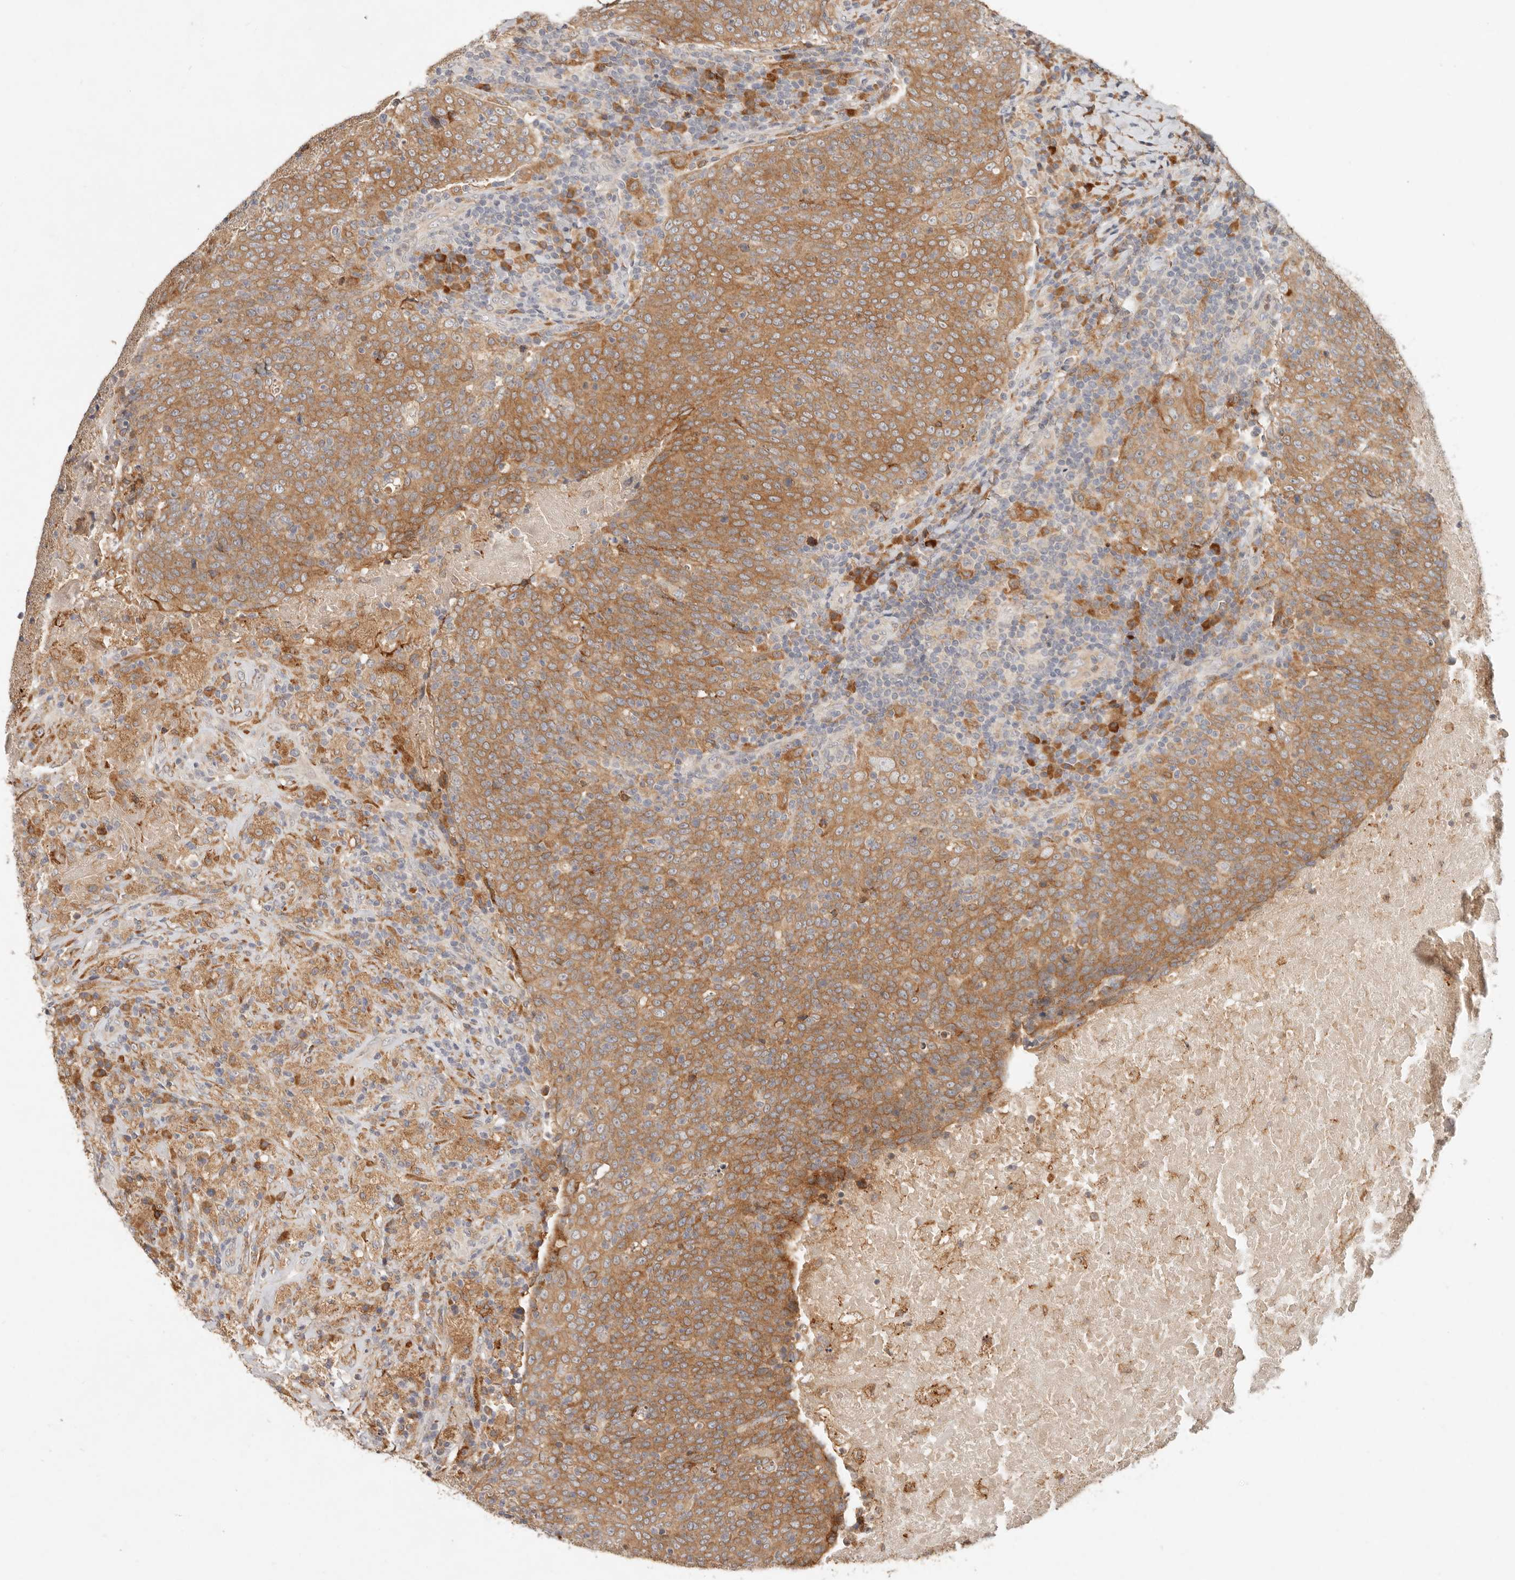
{"staining": {"intensity": "moderate", "quantity": ">75%", "location": "cytoplasmic/membranous"}, "tissue": "head and neck cancer", "cell_type": "Tumor cells", "image_type": "cancer", "snomed": [{"axis": "morphology", "description": "Squamous cell carcinoma, NOS"}, {"axis": "morphology", "description": "Squamous cell carcinoma, metastatic, NOS"}, {"axis": "topography", "description": "Lymph node"}, {"axis": "topography", "description": "Head-Neck"}], "caption": "Protein analysis of head and neck cancer (squamous cell carcinoma) tissue demonstrates moderate cytoplasmic/membranous positivity in about >75% of tumor cells.", "gene": "ARHGEF10L", "patient": {"sex": "male", "age": 62}}